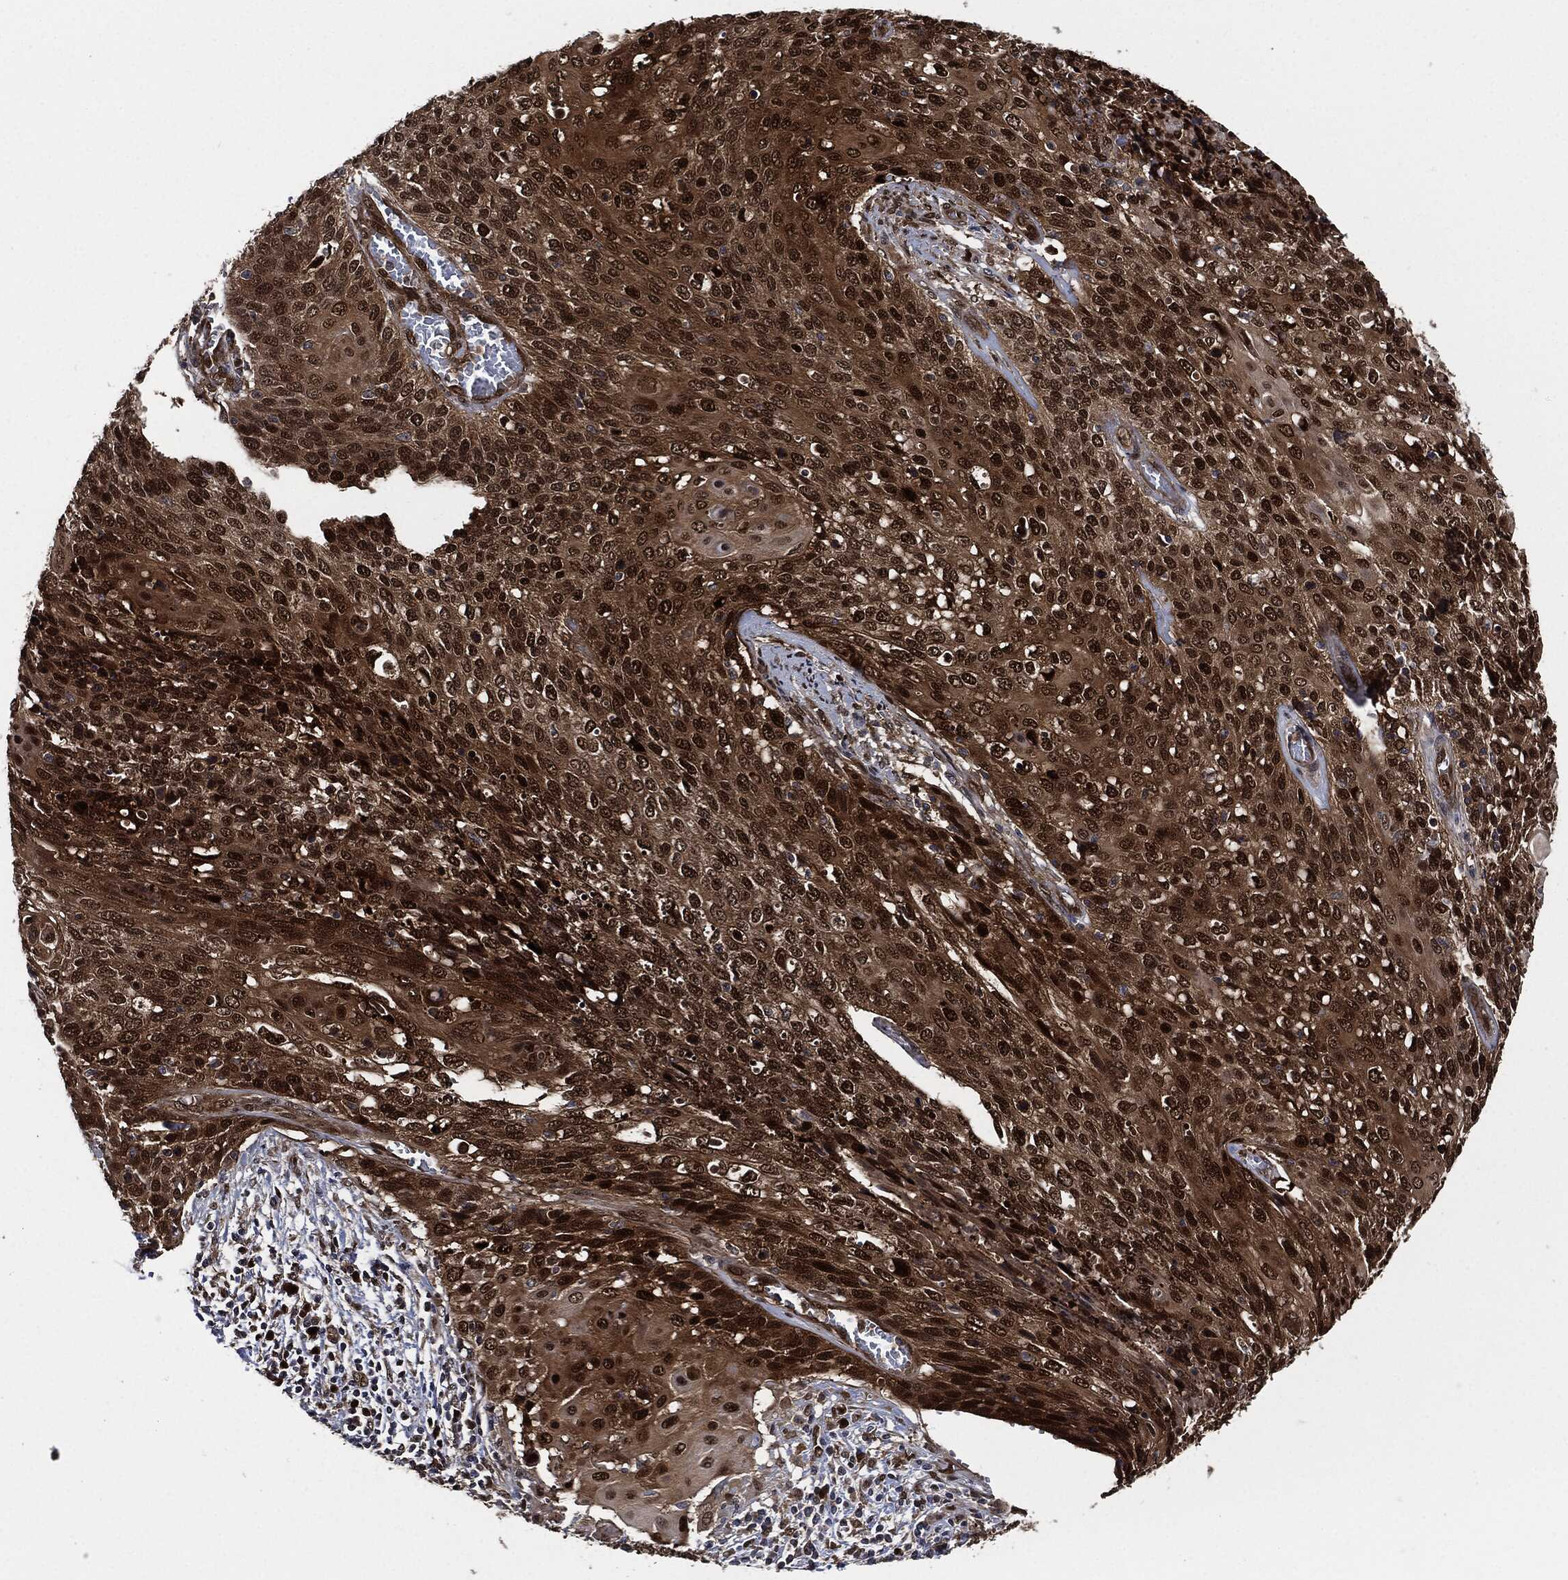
{"staining": {"intensity": "strong", "quantity": "25%-75%", "location": "cytoplasmic/membranous,nuclear"}, "tissue": "cervical cancer", "cell_type": "Tumor cells", "image_type": "cancer", "snomed": [{"axis": "morphology", "description": "Squamous cell carcinoma, NOS"}, {"axis": "topography", "description": "Cervix"}], "caption": "Protein analysis of squamous cell carcinoma (cervical) tissue displays strong cytoplasmic/membranous and nuclear expression in approximately 25%-75% of tumor cells.", "gene": "DCTN1", "patient": {"sex": "female", "age": 39}}